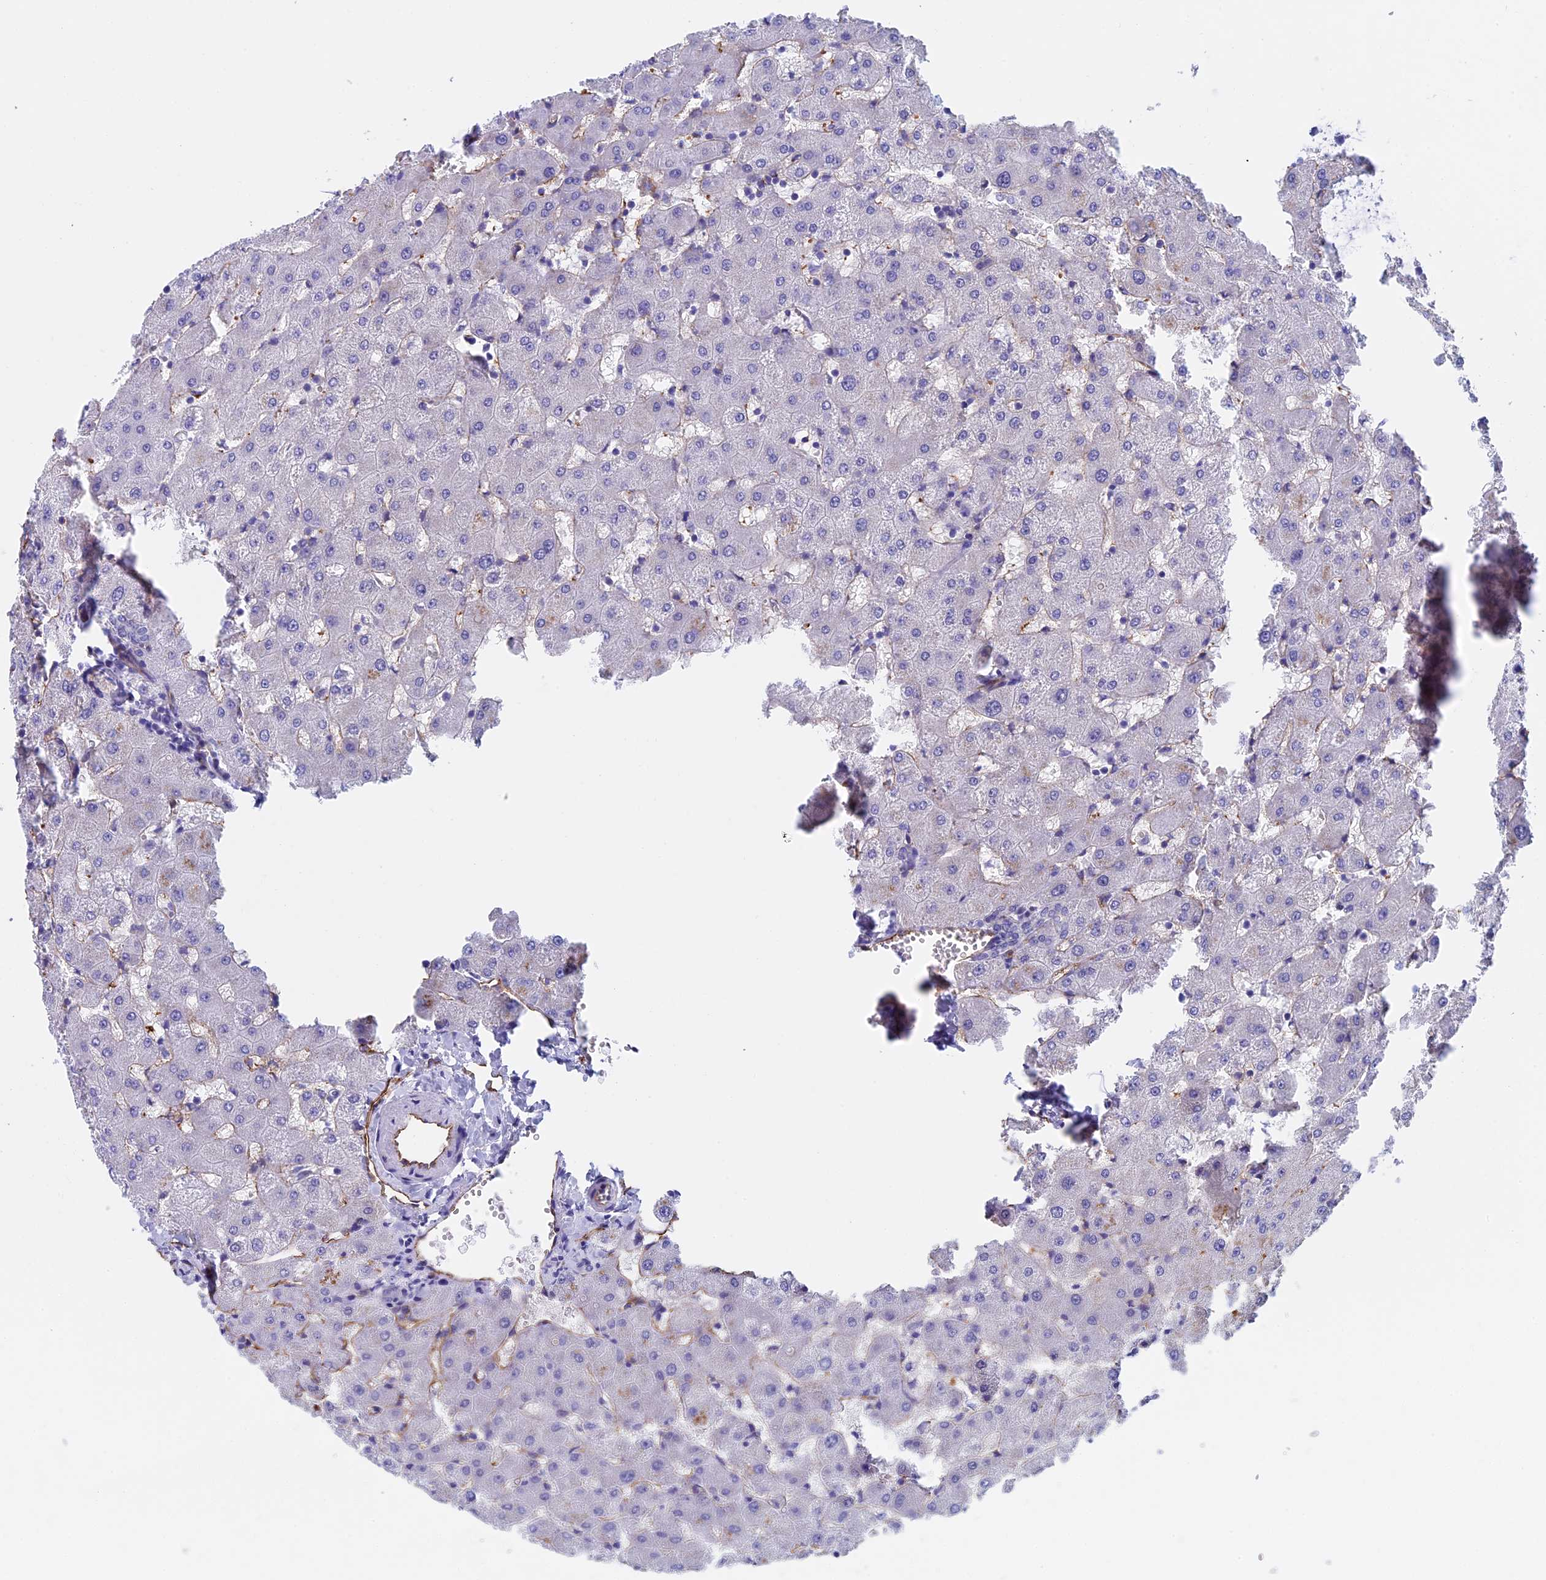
{"staining": {"intensity": "negative", "quantity": "none", "location": "none"}, "tissue": "liver", "cell_type": "Cholangiocytes", "image_type": "normal", "snomed": [{"axis": "morphology", "description": "Normal tissue, NOS"}, {"axis": "topography", "description": "Liver"}], "caption": "This image is of normal liver stained with IHC to label a protein in brown with the nuclei are counter-stained blue. There is no expression in cholangiocytes. Brightfield microscopy of IHC stained with DAB (3,3'-diaminobenzidine) (brown) and hematoxylin (blue), captured at high magnification.", "gene": "INSYN1", "patient": {"sex": "female", "age": 63}}